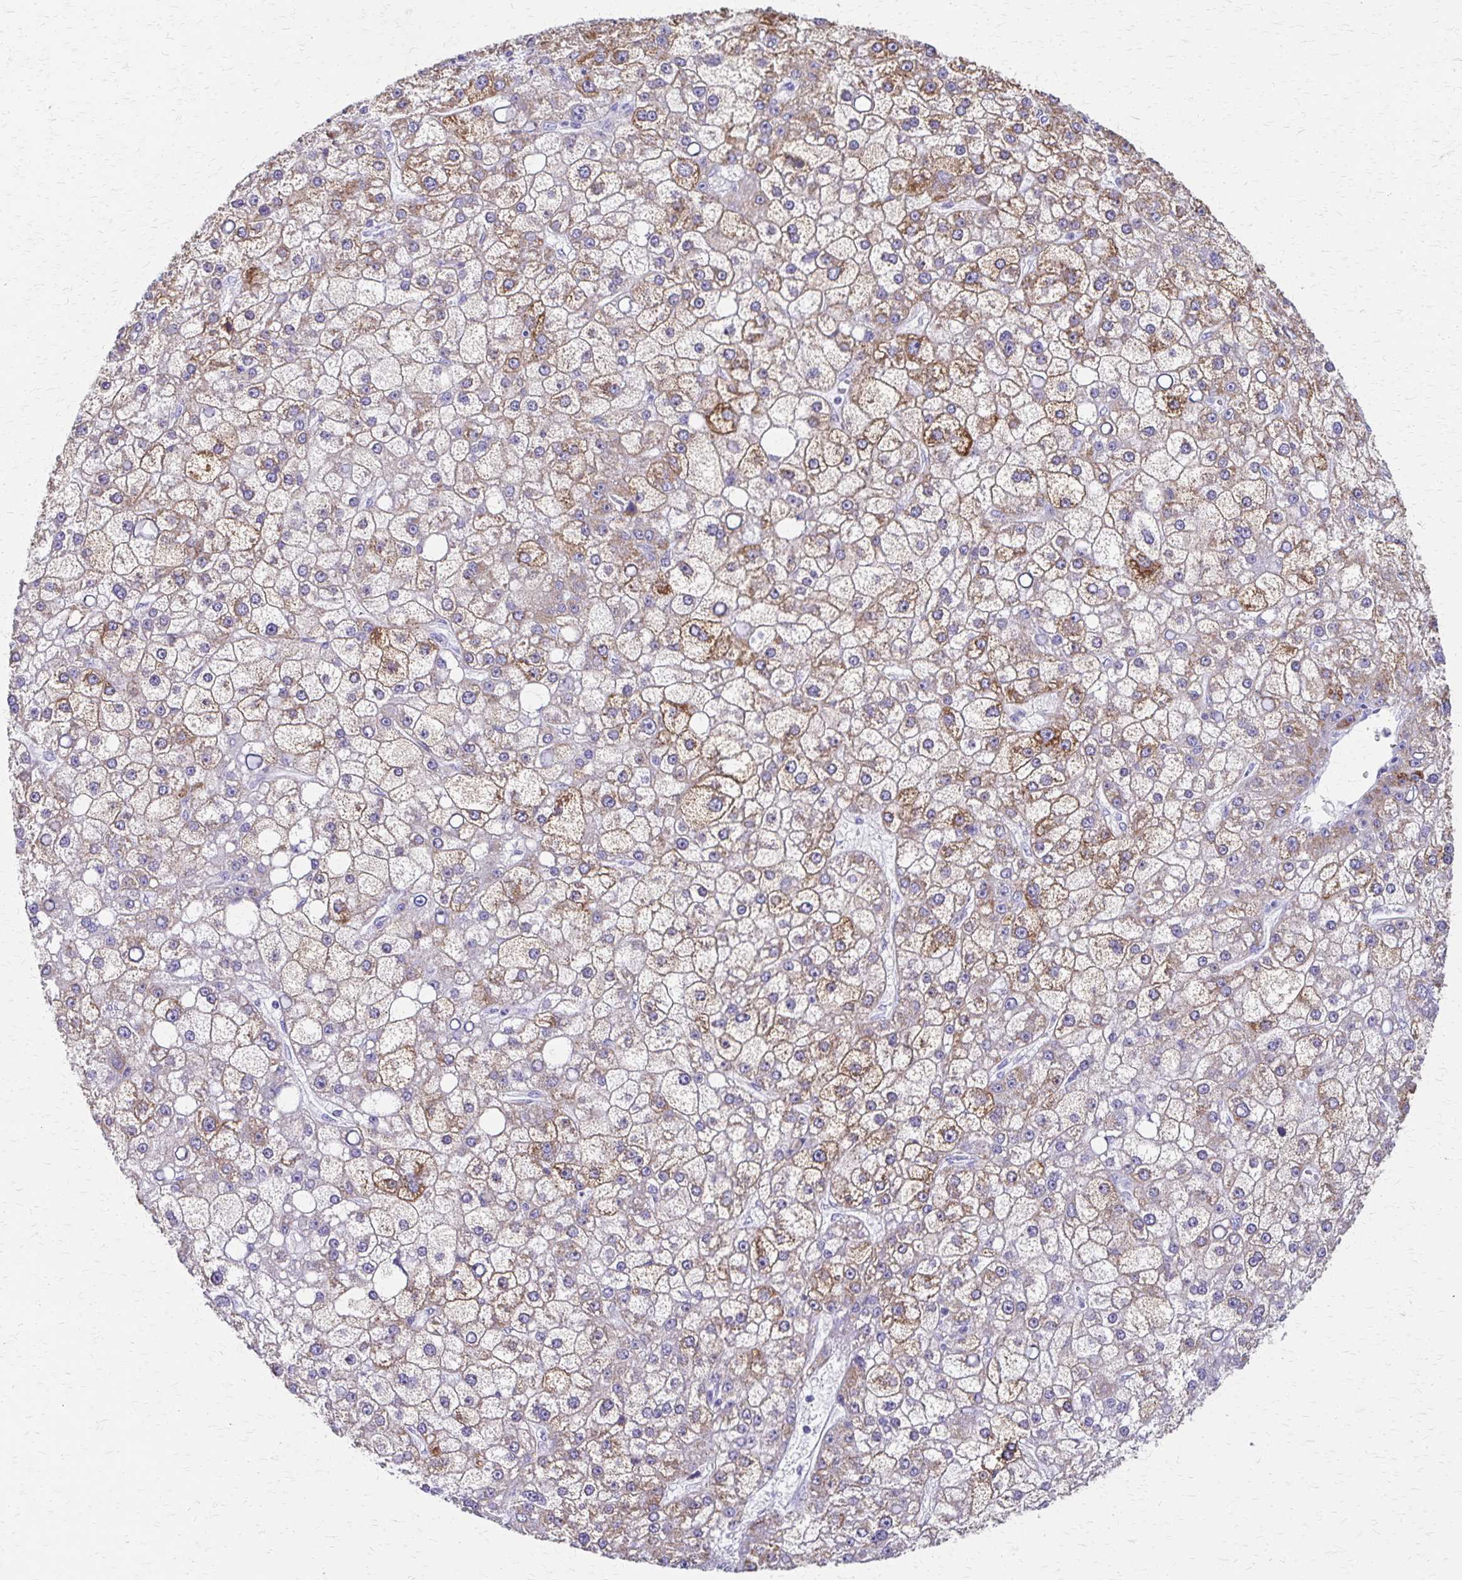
{"staining": {"intensity": "moderate", "quantity": "25%-75%", "location": "cytoplasmic/membranous"}, "tissue": "liver cancer", "cell_type": "Tumor cells", "image_type": "cancer", "snomed": [{"axis": "morphology", "description": "Carcinoma, Hepatocellular, NOS"}, {"axis": "topography", "description": "Liver"}], "caption": "The immunohistochemical stain shows moderate cytoplasmic/membranous expression in tumor cells of hepatocellular carcinoma (liver) tissue.", "gene": "ZSCAN5B", "patient": {"sex": "male", "age": 67}}